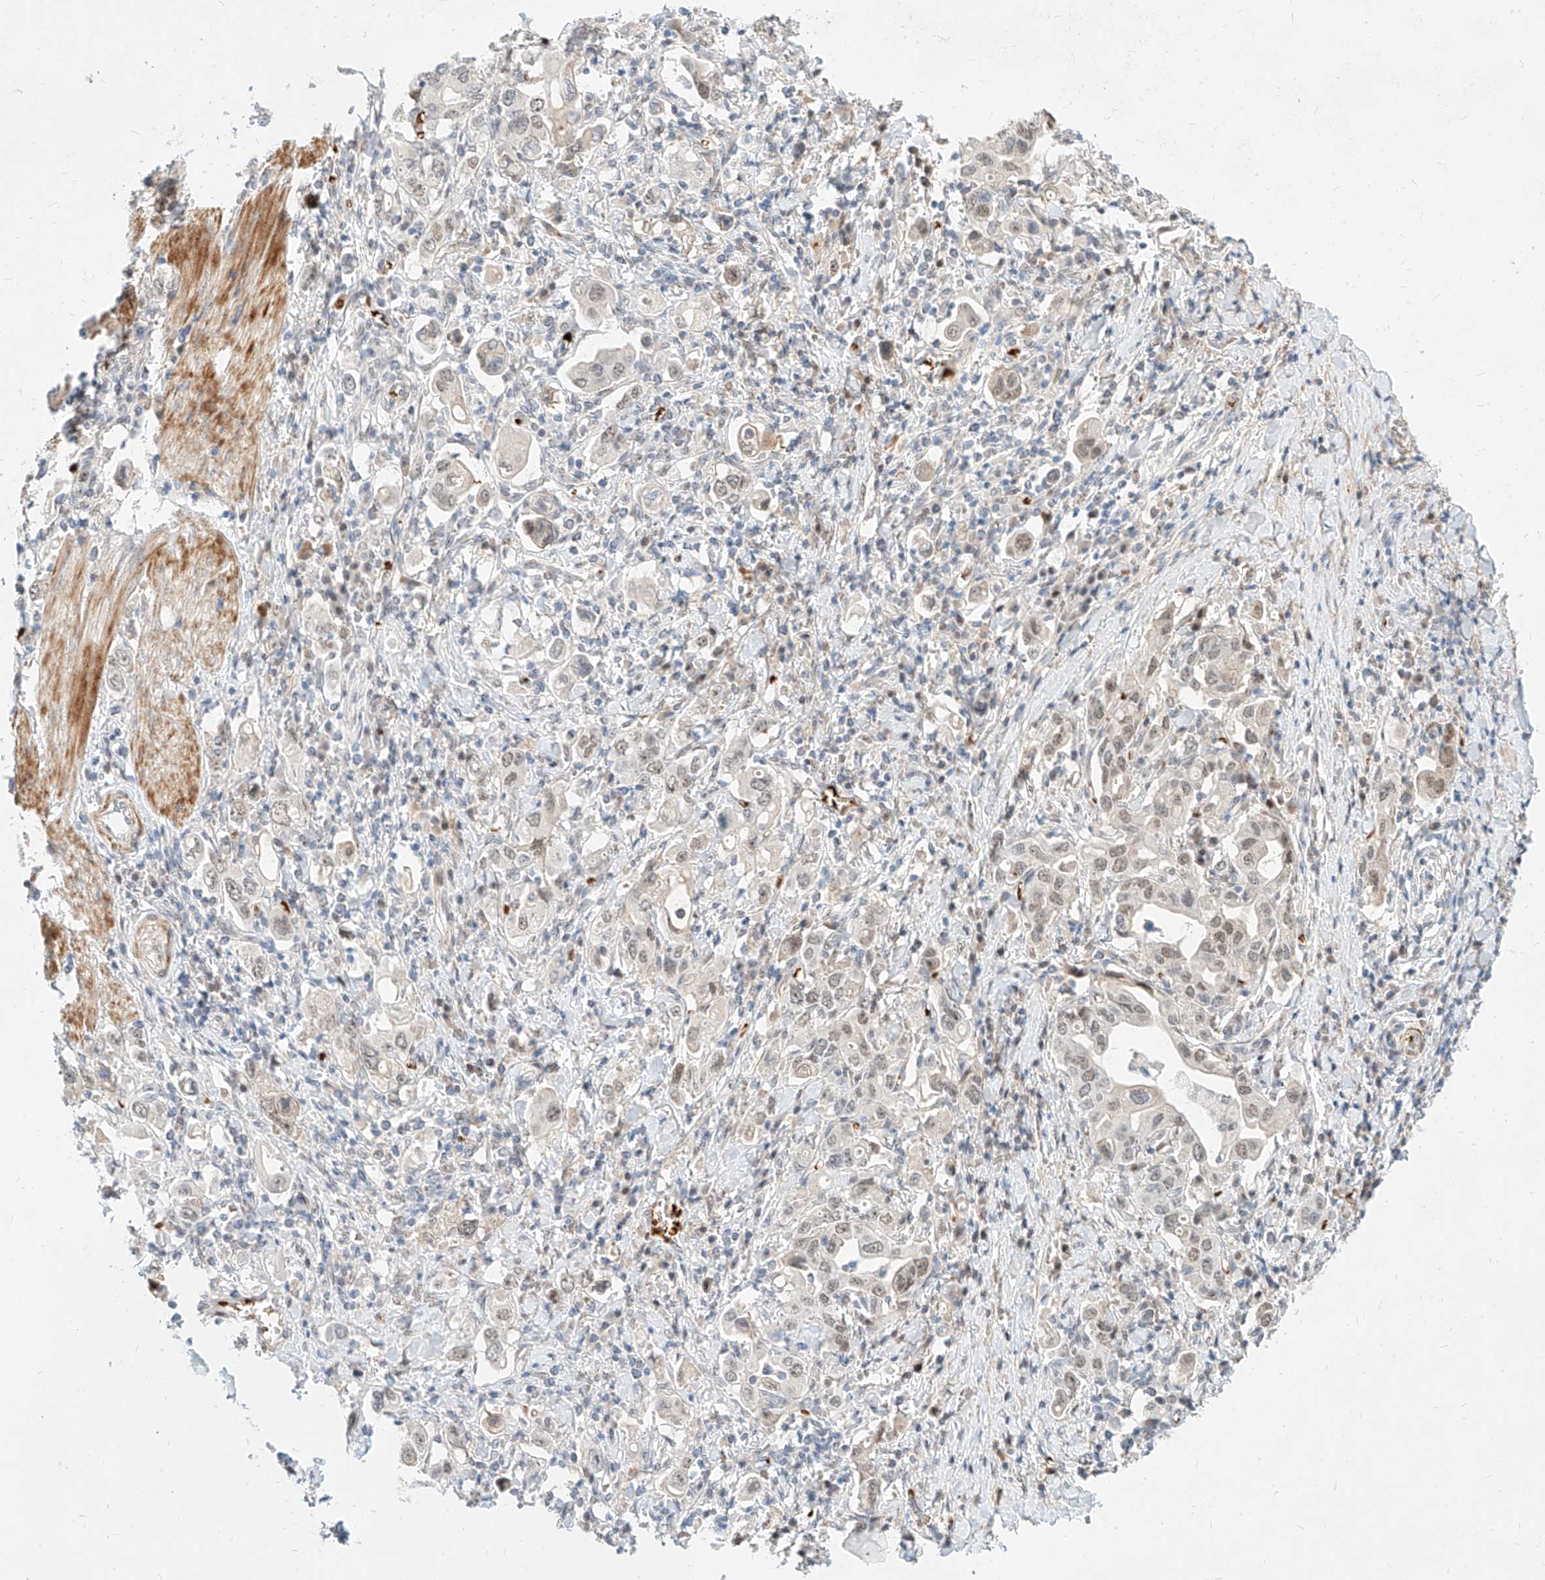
{"staining": {"intensity": "weak", "quantity": "<25%", "location": "nuclear"}, "tissue": "stomach cancer", "cell_type": "Tumor cells", "image_type": "cancer", "snomed": [{"axis": "morphology", "description": "Adenocarcinoma, NOS"}, {"axis": "topography", "description": "Stomach, upper"}], "caption": "The immunohistochemistry photomicrograph has no significant staining in tumor cells of stomach cancer tissue.", "gene": "CBX8", "patient": {"sex": "male", "age": 62}}